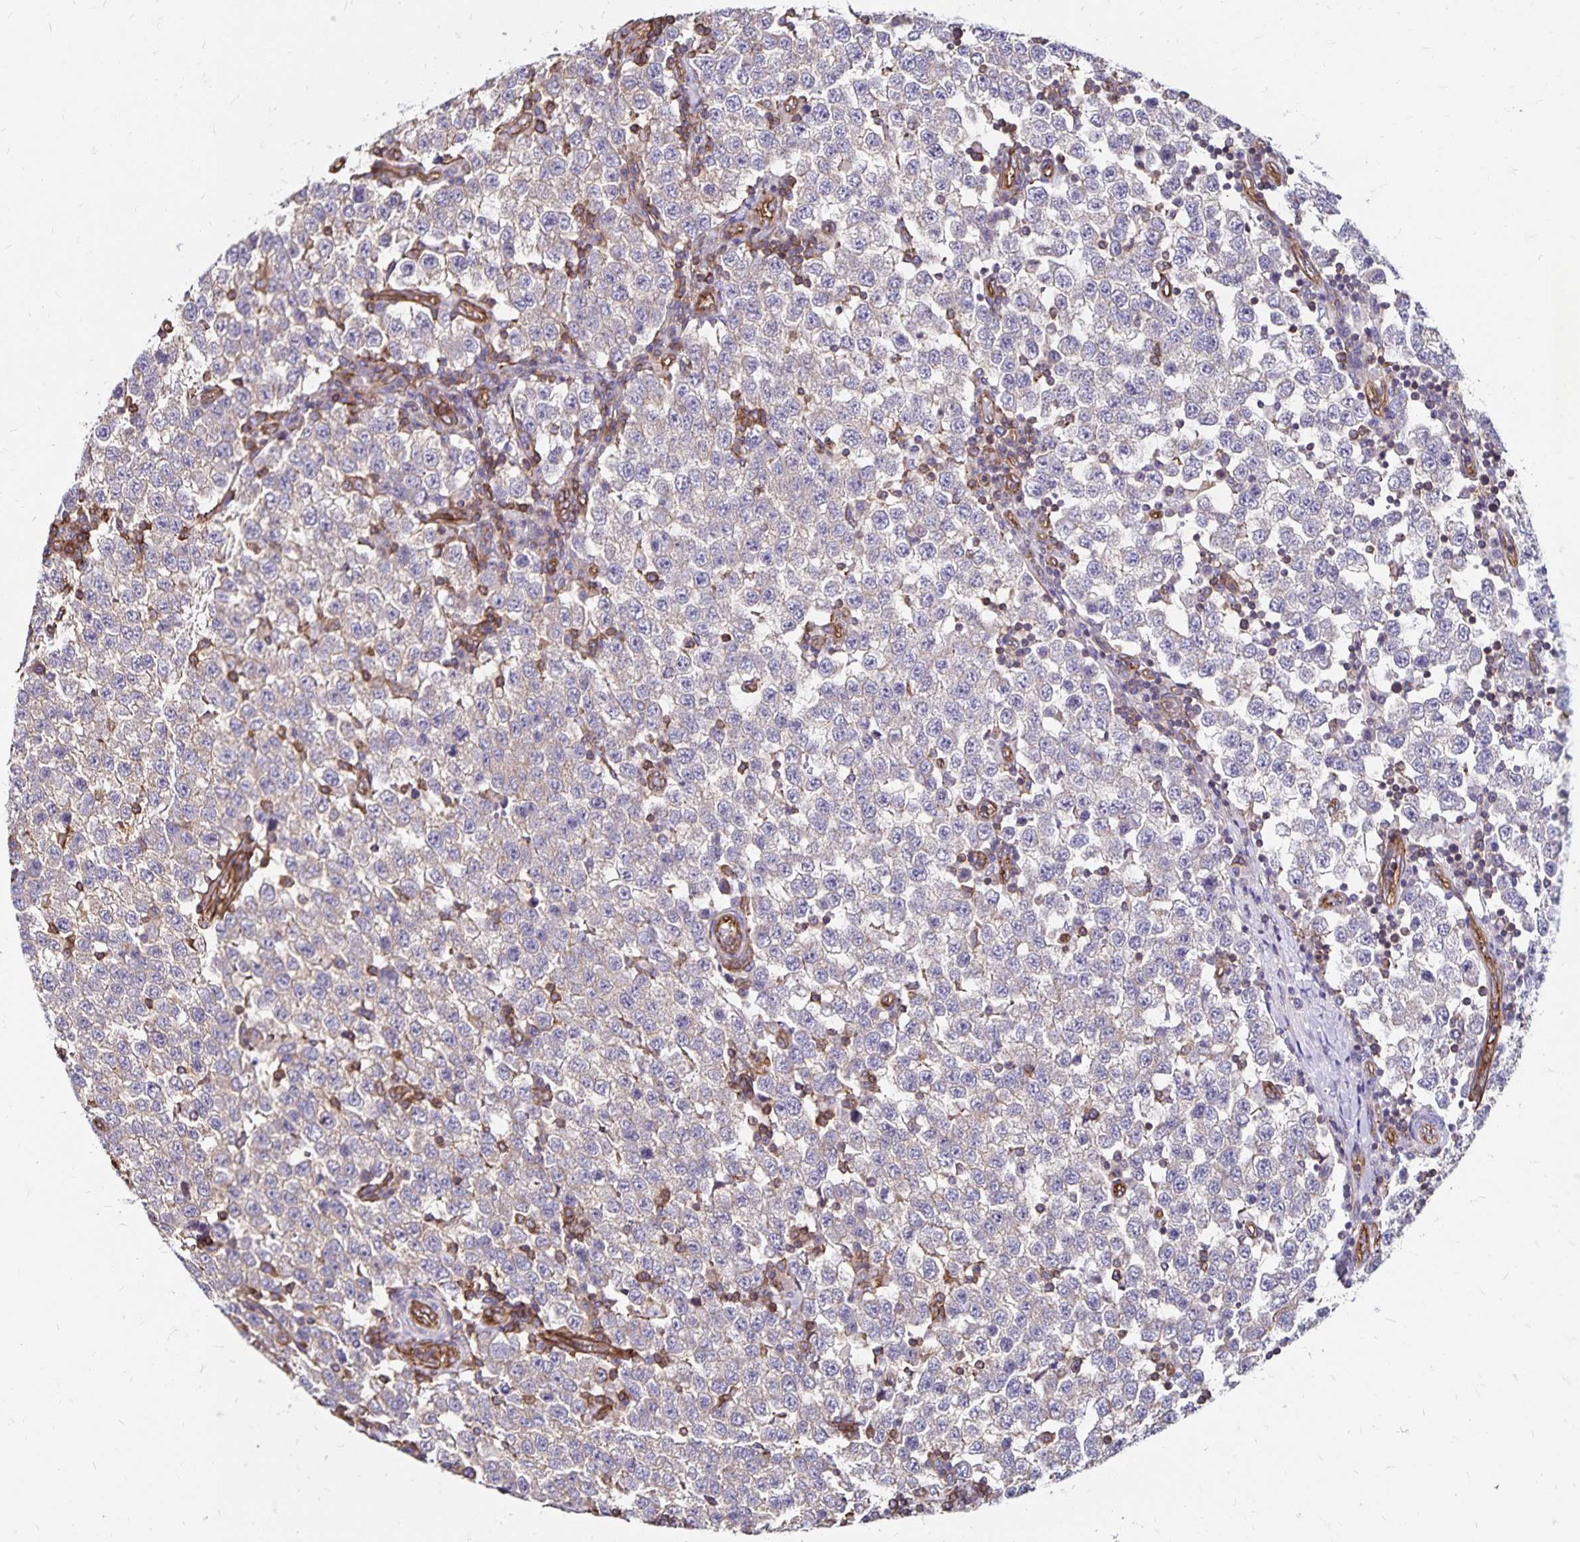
{"staining": {"intensity": "negative", "quantity": "none", "location": "none"}, "tissue": "testis cancer", "cell_type": "Tumor cells", "image_type": "cancer", "snomed": [{"axis": "morphology", "description": "Seminoma, NOS"}, {"axis": "topography", "description": "Testis"}], "caption": "Human testis cancer stained for a protein using immunohistochemistry reveals no staining in tumor cells.", "gene": "RPRML", "patient": {"sex": "male", "age": 34}}